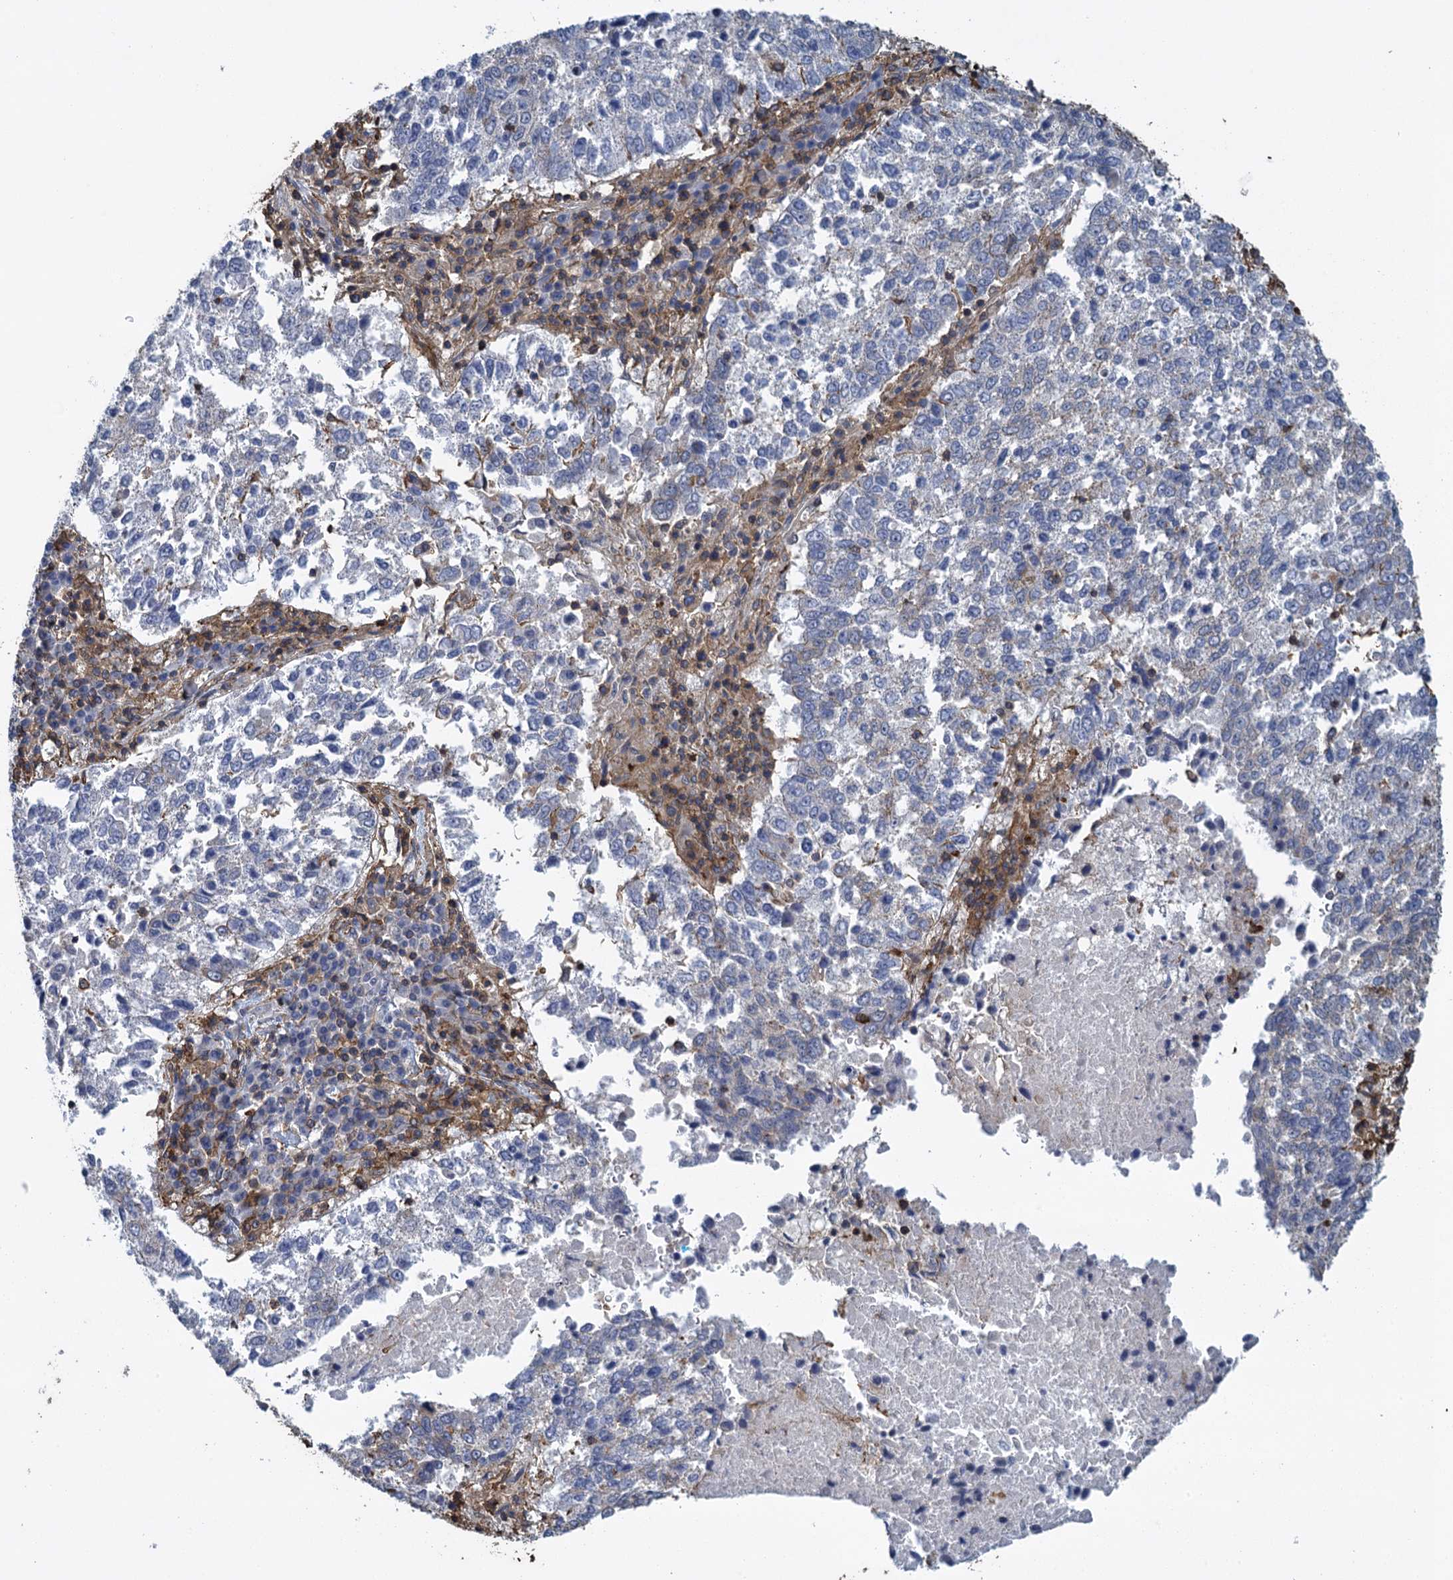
{"staining": {"intensity": "negative", "quantity": "none", "location": "none"}, "tissue": "lung cancer", "cell_type": "Tumor cells", "image_type": "cancer", "snomed": [{"axis": "morphology", "description": "Squamous cell carcinoma, NOS"}, {"axis": "topography", "description": "Lung"}], "caption": "The histopathology image exhibits no staining of tumor cells in squamous cell carcinoma (lung). The staining is performed using DAB brown chromogen with nuclei counter-stained in using hematoxylin.", "gene": "PROSER2", "patient": {"sex": "male", "age": 73}}